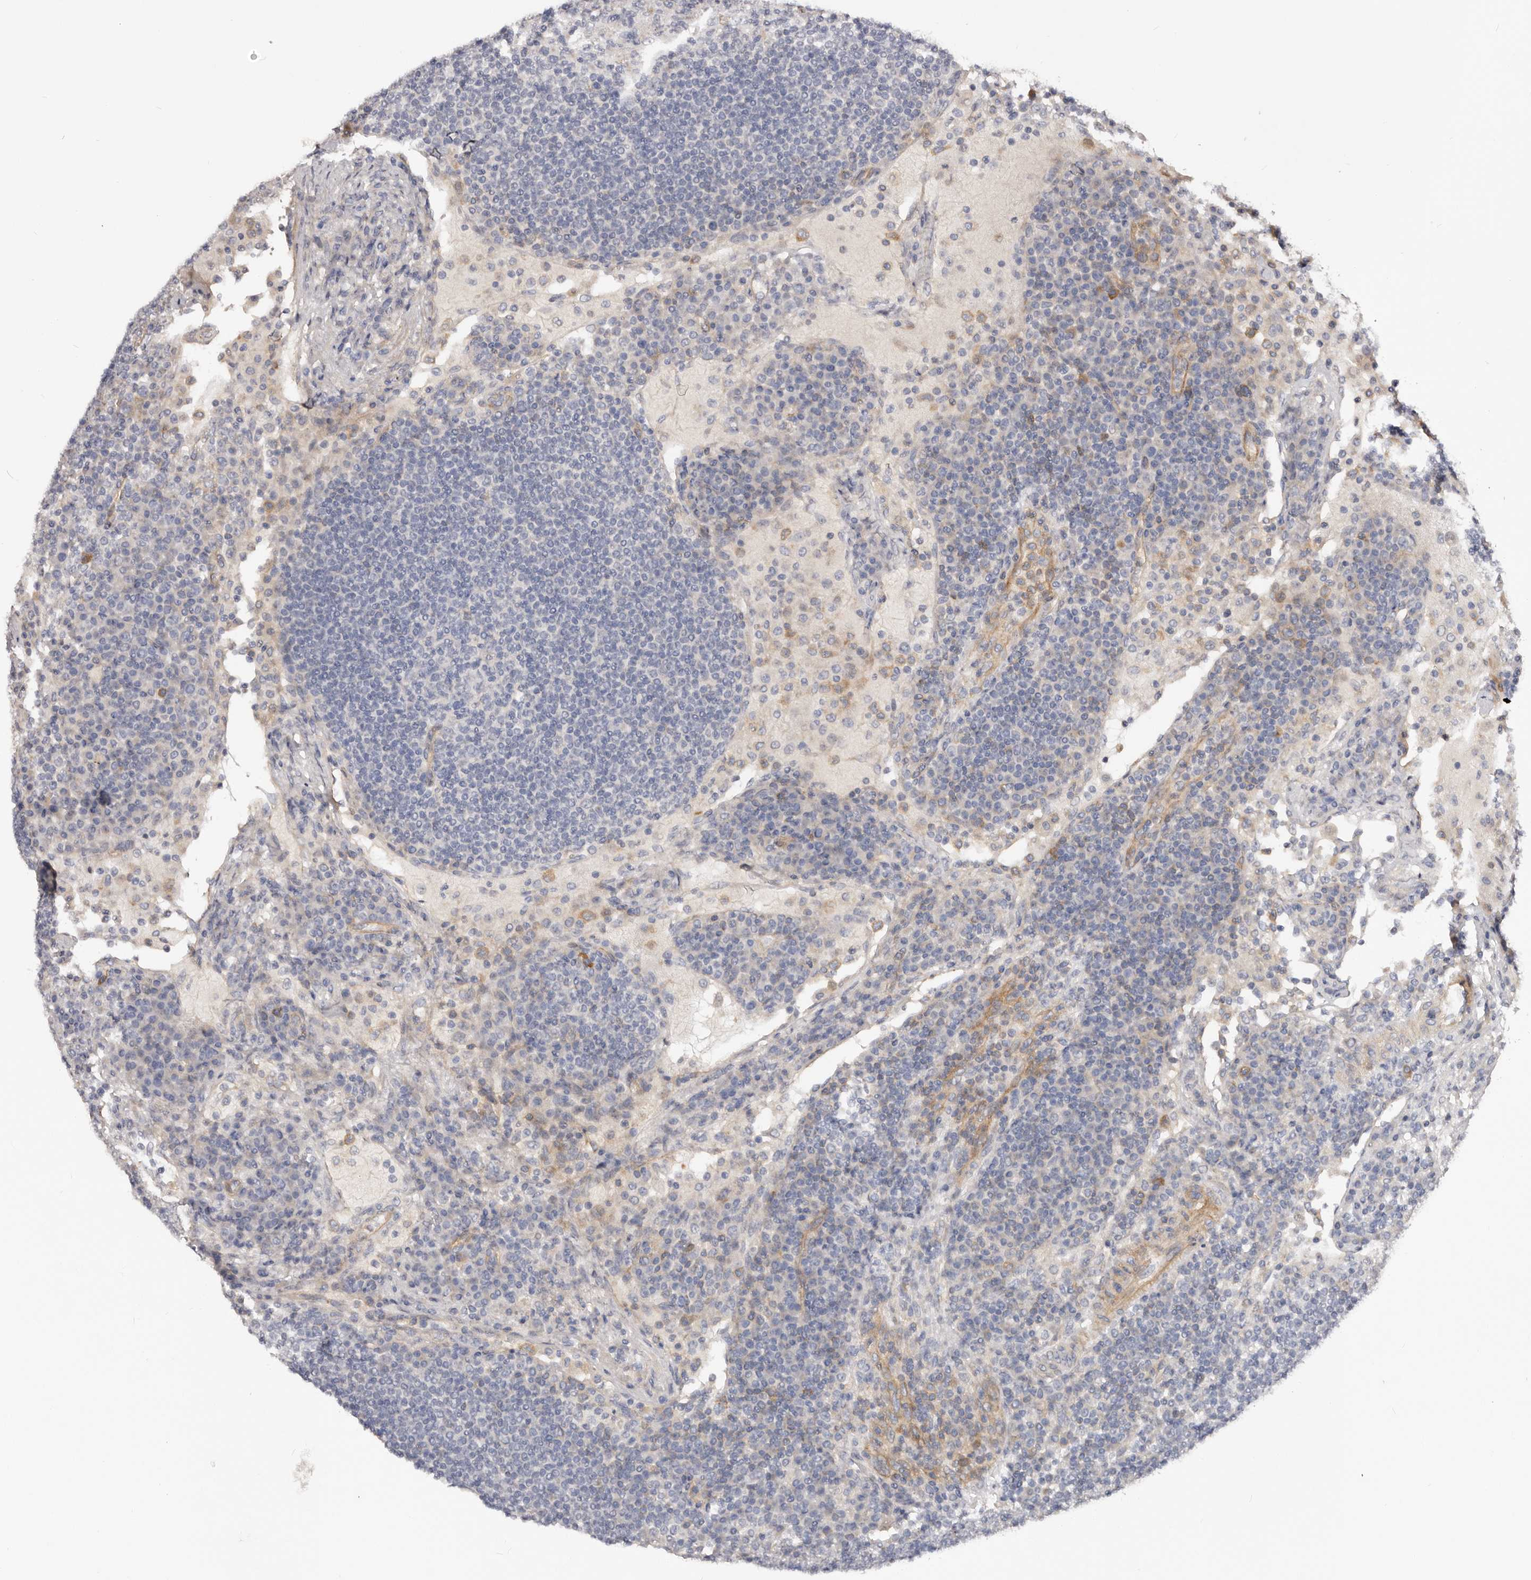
{"staining": {"intensity": "negative", "quantity": "none", "location": "none"}, "tissue": "lymph node", "cell_type": "Germinal center cells", "image_type": "normal", "snomed": [{"axis": "morphology", "description": "Normal tissue, NOS"}, {"axis": "topography", "description": "Lymph node"}], "caption": "DAB (3,3'-diaminobenzidine) immunohistochemical staining of unremarkable human lymph node reveals no significant positivity in germinal center cells. (DAB (3,3'-diaminobenzidine) IHC visualized using brightfield microscopy, high magnification).", "gene": "DMRT2", "patient": {"sex": "female", "age": 53}}